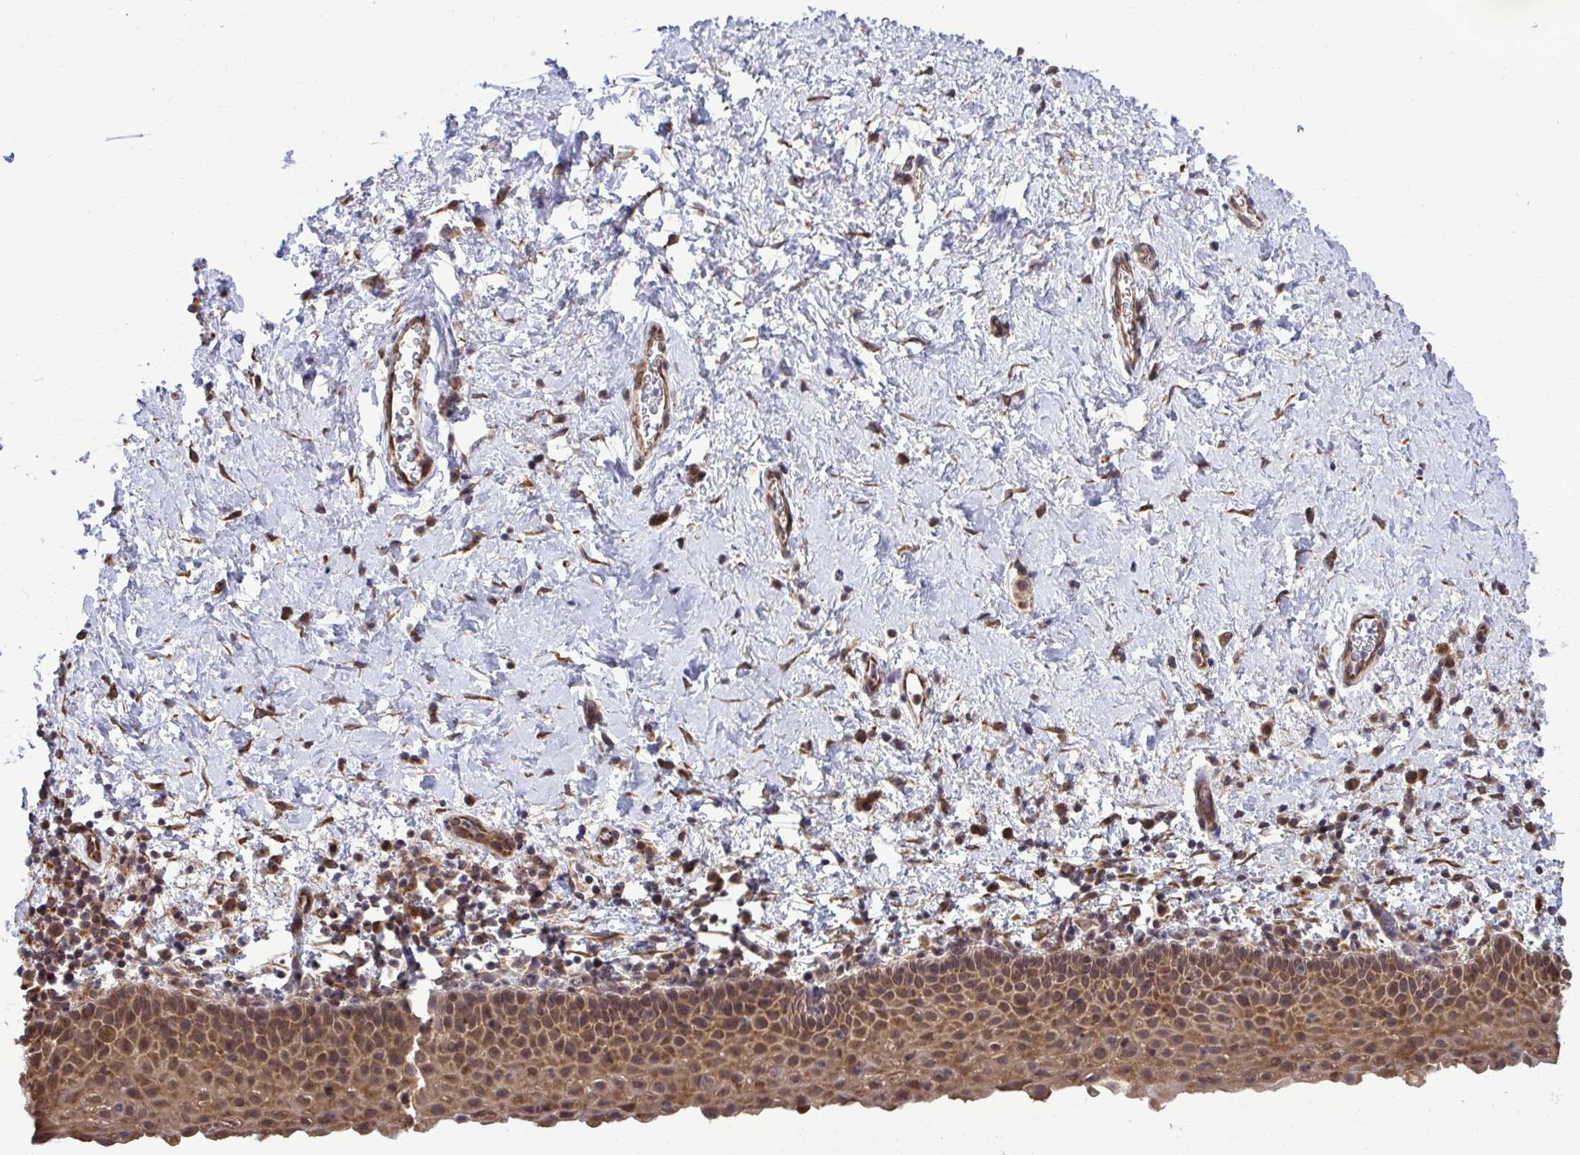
{"staining": {"intensity": "moderate", "quantity": ">75%", "location": "cytoplasmic/membranous,nuclear"}, "tissue": "vagina", "cell_type": "Squamous epithelial cells", "image_type": "normal", "snomed": [{"axis": "morphology", "description": "Normal tissue, NOS"}, {"axis": "topography", "description": "Vagina"}], "caption": "The image shows immunohistochemical staining of unremarkable vagina. There is moderate cytoplasmic/membranous,nuclear expression is present in about >75% of squamous epithelial cells.", "gene": "RPS15", "patient": {"sex": "female", "age": 61}}